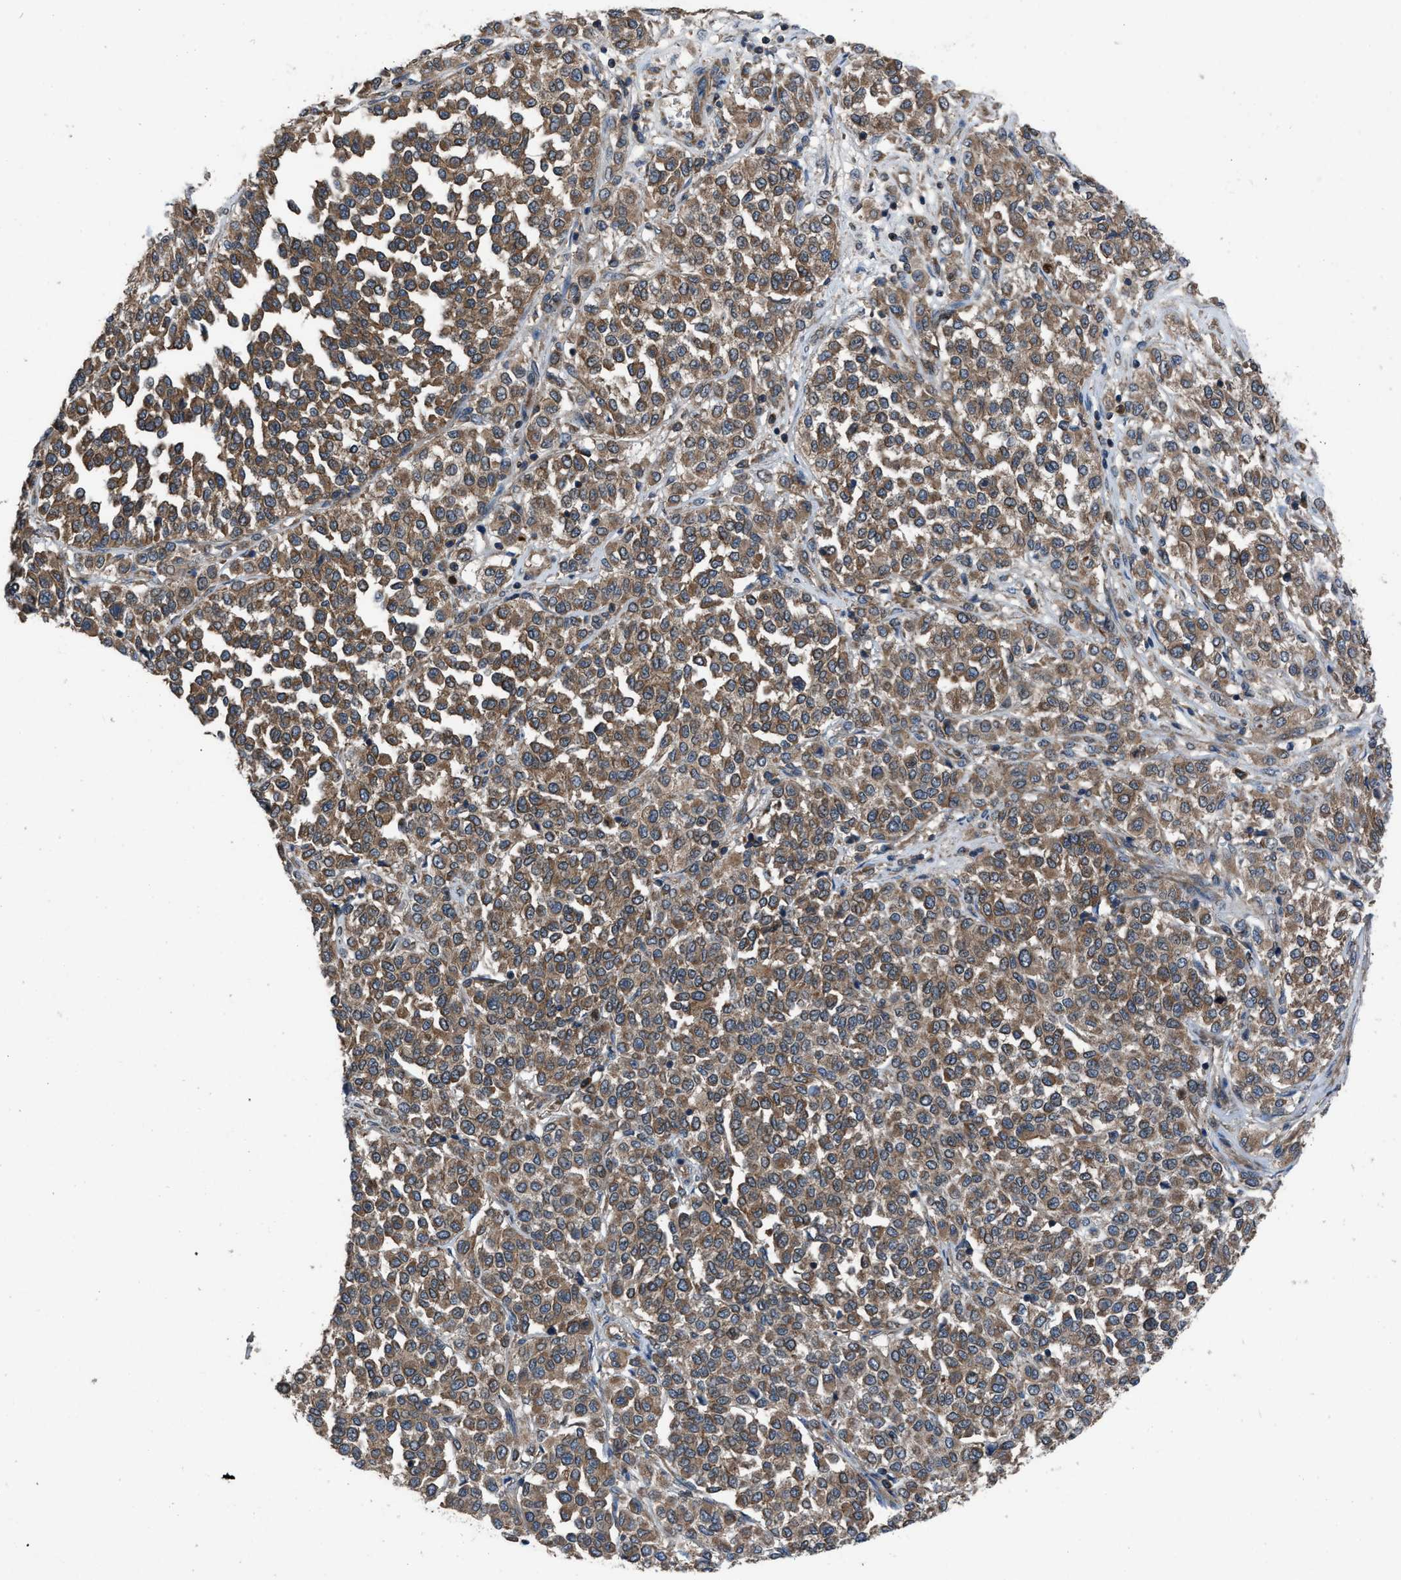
{"staining": {"intensity": "moderate", "quantity": ">75%", "location": "cytoplasmic/membranous"}, "tissue": "melanoma", "cell_type": "Tumor cells", "image_type": "cancer", "snomed": [{"axis": "morphology", "description": "Malignant melanoma, Metastatic site"}, {"axis": "topography", "description": "Pancreas"}], "caption": "This histopathology image demonstrates malignant melanoma (metastatic site) stained with immunohistochemistry to label a protein in brown. The cytoplasmic/membranous of tumor cells show moderate positivity for the protein. Nuclei are counter-stained blue.", "gene": "USP25", "patient": {"sex": "female", "age": 30}}